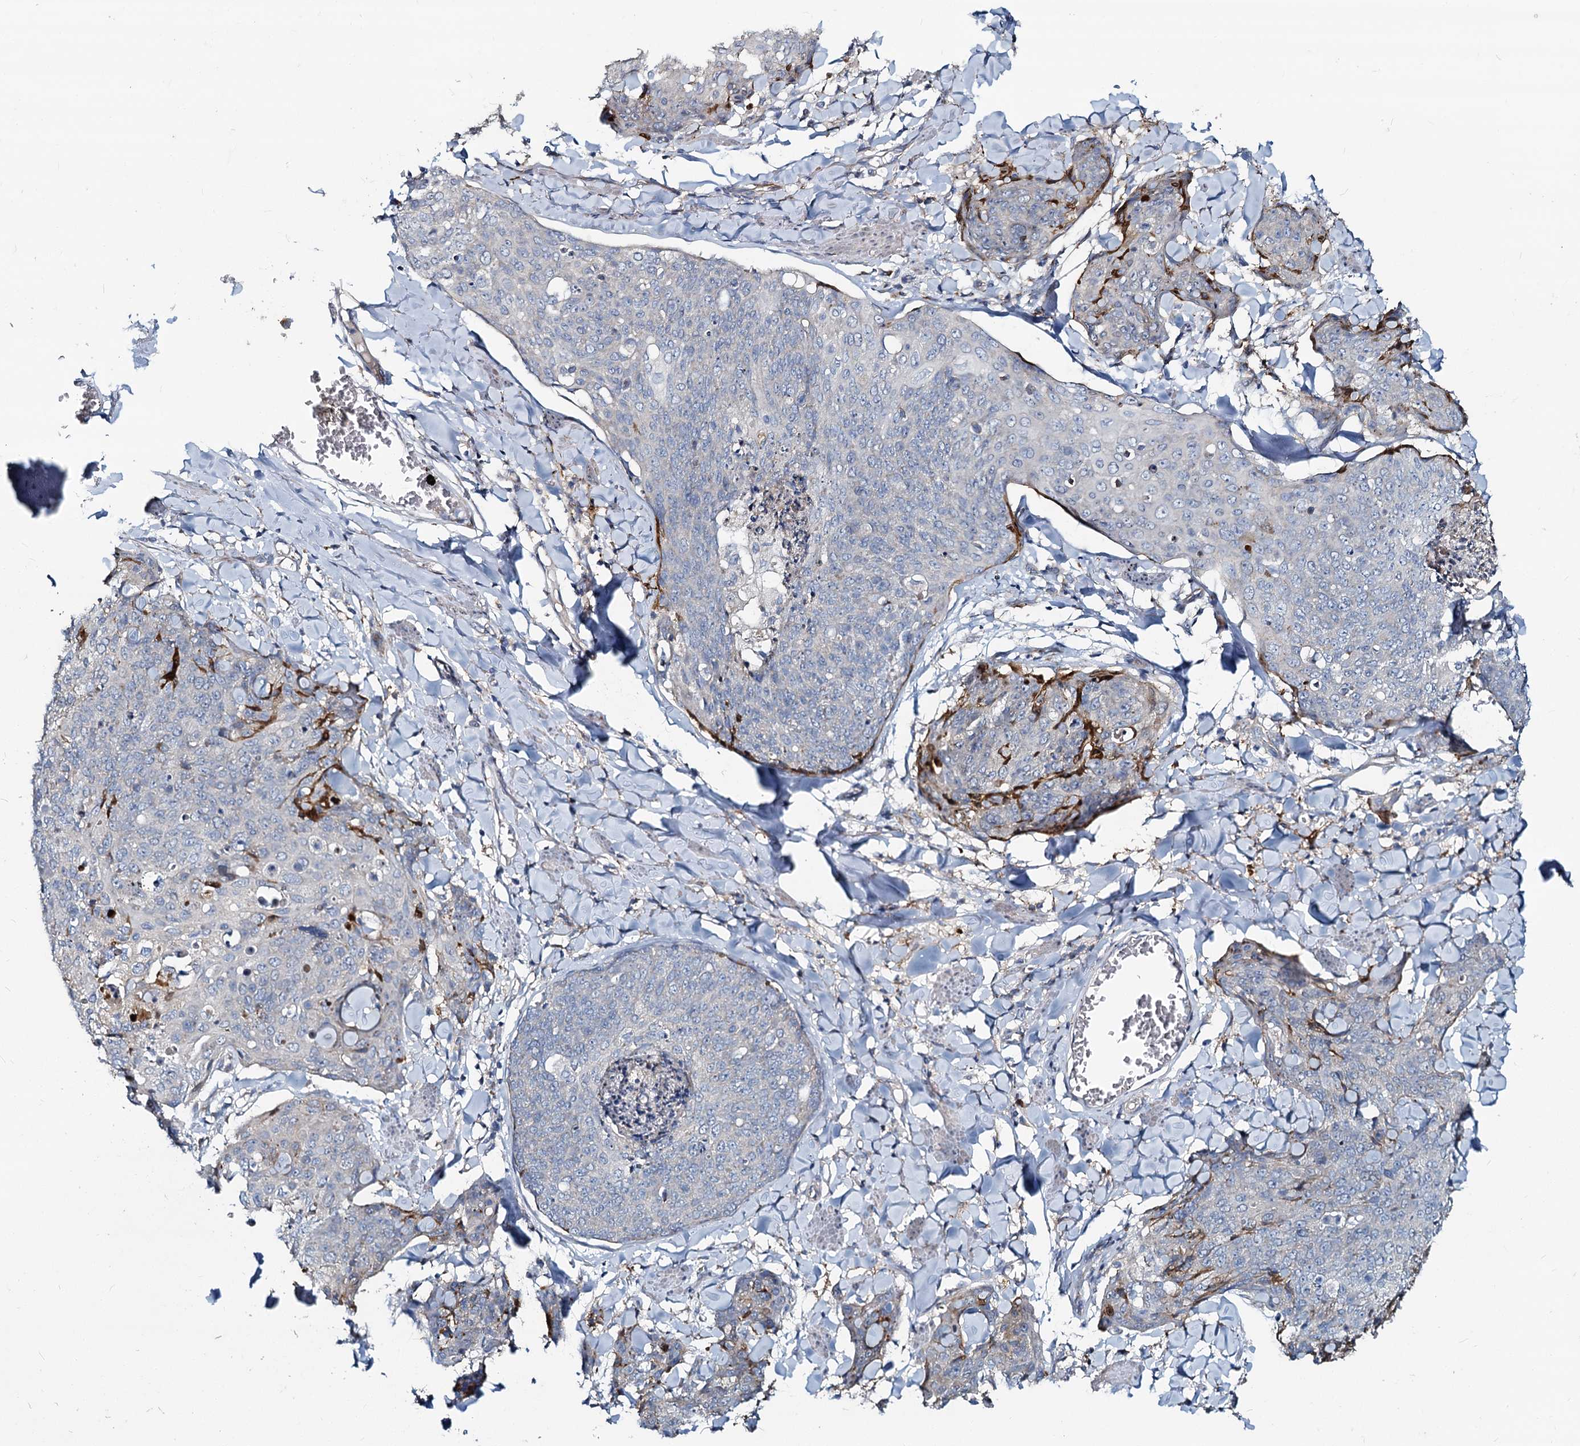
{"staining": {"intensity": "negative", "quantity": "none", "location": "none"}, "tissue": "skin cancer", "cell_type": "Tumor cells", "image_type": "cancer", "snomed": [{"axis": "morphology", "description": "Squamous cell carcinoma, NOS"}, {"axis": "topography", "description": "Skin"}, {"axis": "topography", "description": "Vulva"}], "caption": "DAB (3,3'-diaminobenzidine) immunohistochemical staining of squamous cell carcinoma (skin) displays no significant positivity in tumor cells.", "gene": "DCUN1D2", "patient": {"sex": "female", "age": 85}}